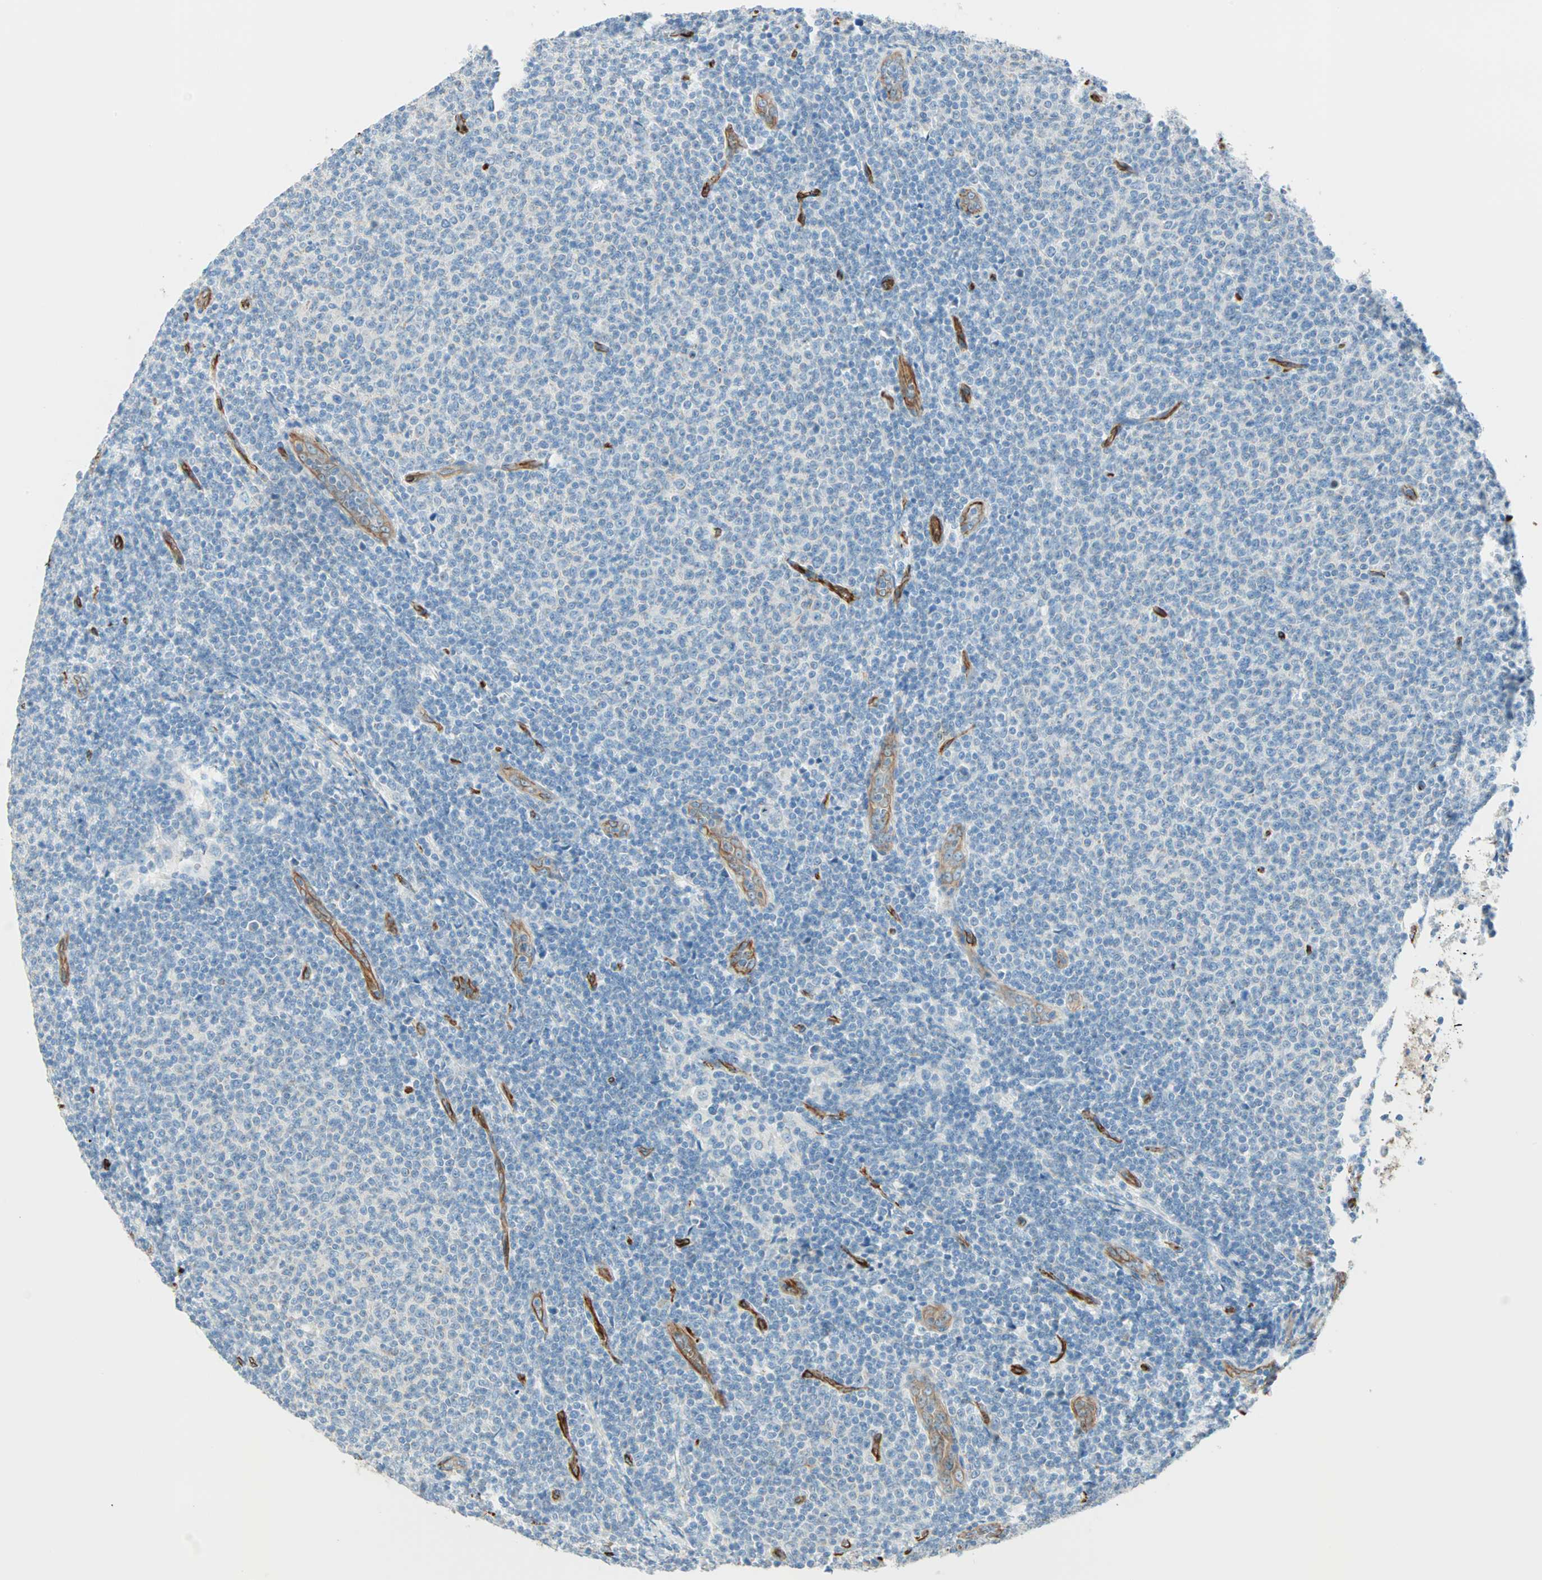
{"staining": {"intensity": "negative", "quantity": "none", "location": "none"}, "tissue": "lymphoma", "cell_type": "Tumor cells", "image_type": "cancer", "snomed": [{"axis": "morphology", "description": "Malignant lymphoma, non-Hodgkin's type, Low grade"}, {"axis": "topography", "description": "Lymph node"}], "caption": "The immunohistochemistry image has no significant staining in tumor cells of lymphoma tissue.", "gene": "NES", "patient": {"sex": "male", "age": 66}}